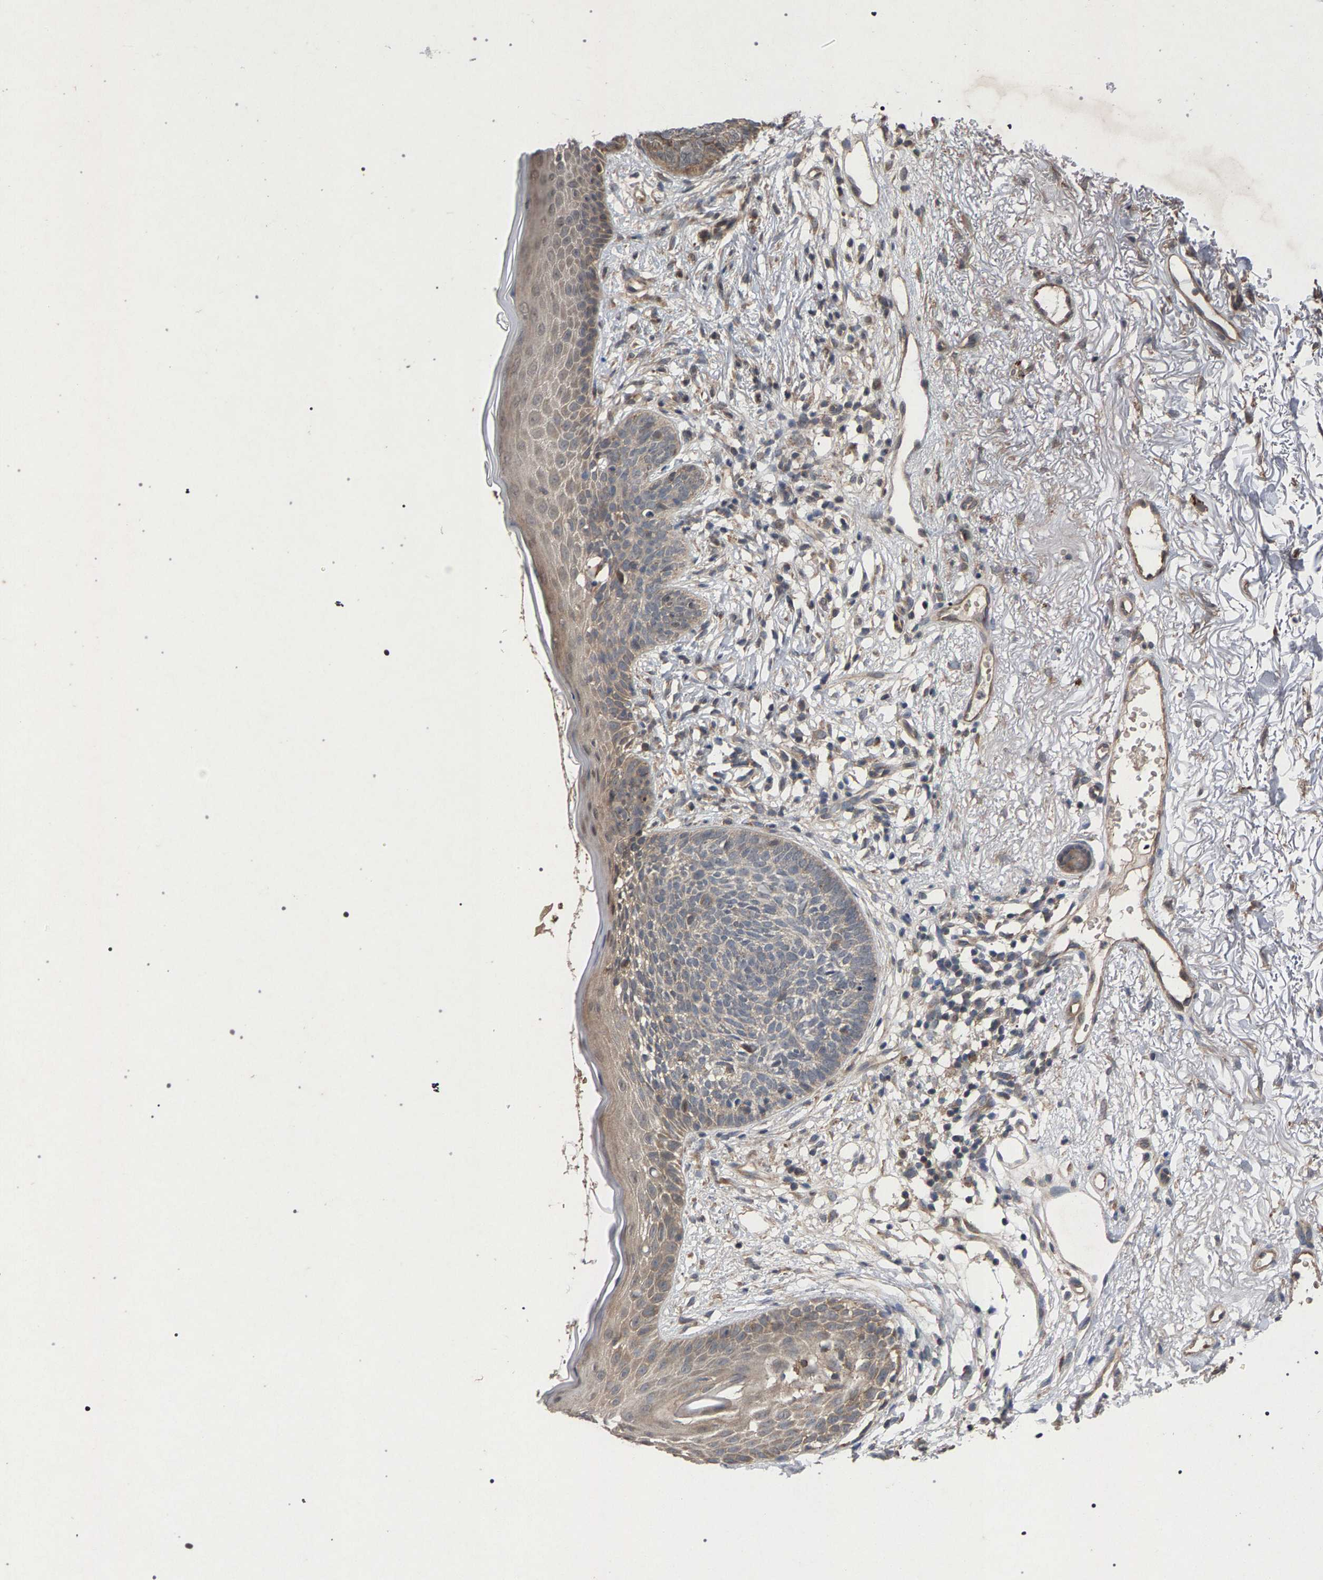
{"staining": {"intensity": "weak", "quantity": "<25%", "location": "cytoplasmic/membranous"}, "tissue": "skin cancer", "cell_type": "Tumor cells", "image_type": "cancer", "snomed": [{"axis": "morphology", "description": "Basal cell carcinoma"}, {"axis": "topography", "description": "Skin"}], "caption": "High magnification brightfield microscopy of skin cancer (basal cell carcinoma) stained with DAB (3,3'-diaminobenzidine) (brown) and counterstained with hematoxylin (blue): tumor cells show no significant expression.", "gene": "SLC4A4", "patient": {"sex": "female", "age": 70}}